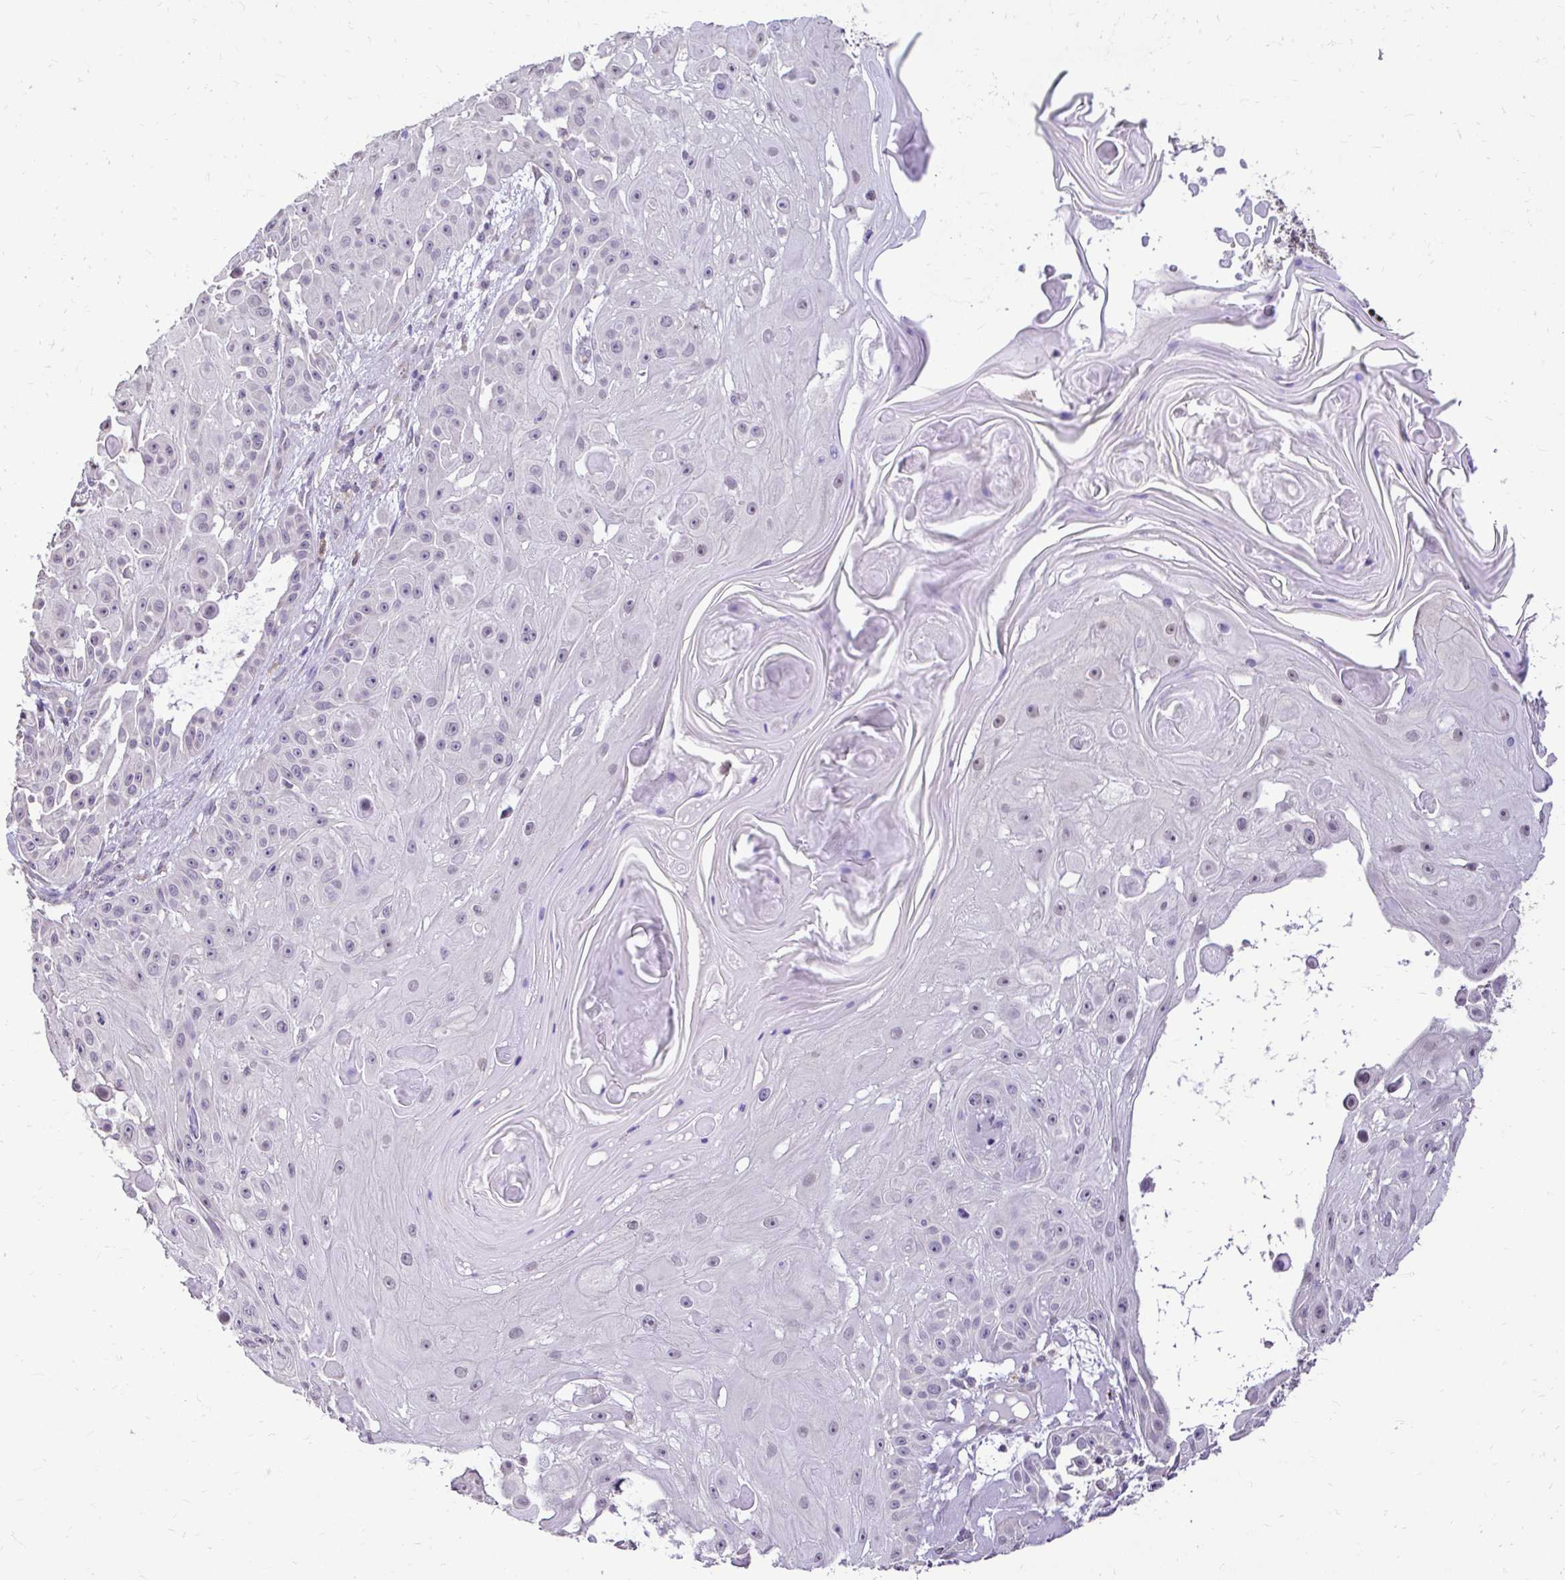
{"staining": {"intensity": "weak", "quantity": "<25%", "location": "nuclear"}, "tissue": "skin cancer", "cell_type": "Tumor cells", "image_type": "cancer", "snomed": [{"axis": "morphology", "description": "Squamous cell carcinoma, NOS"}, {"axis": "topography", "description": "Skin"}], "caption": "Tumor cells show no significant expression in skin squamous cell carcinoma.", "gene": "KIAA1210", "patient": {"sex": "male", "age": 91}}